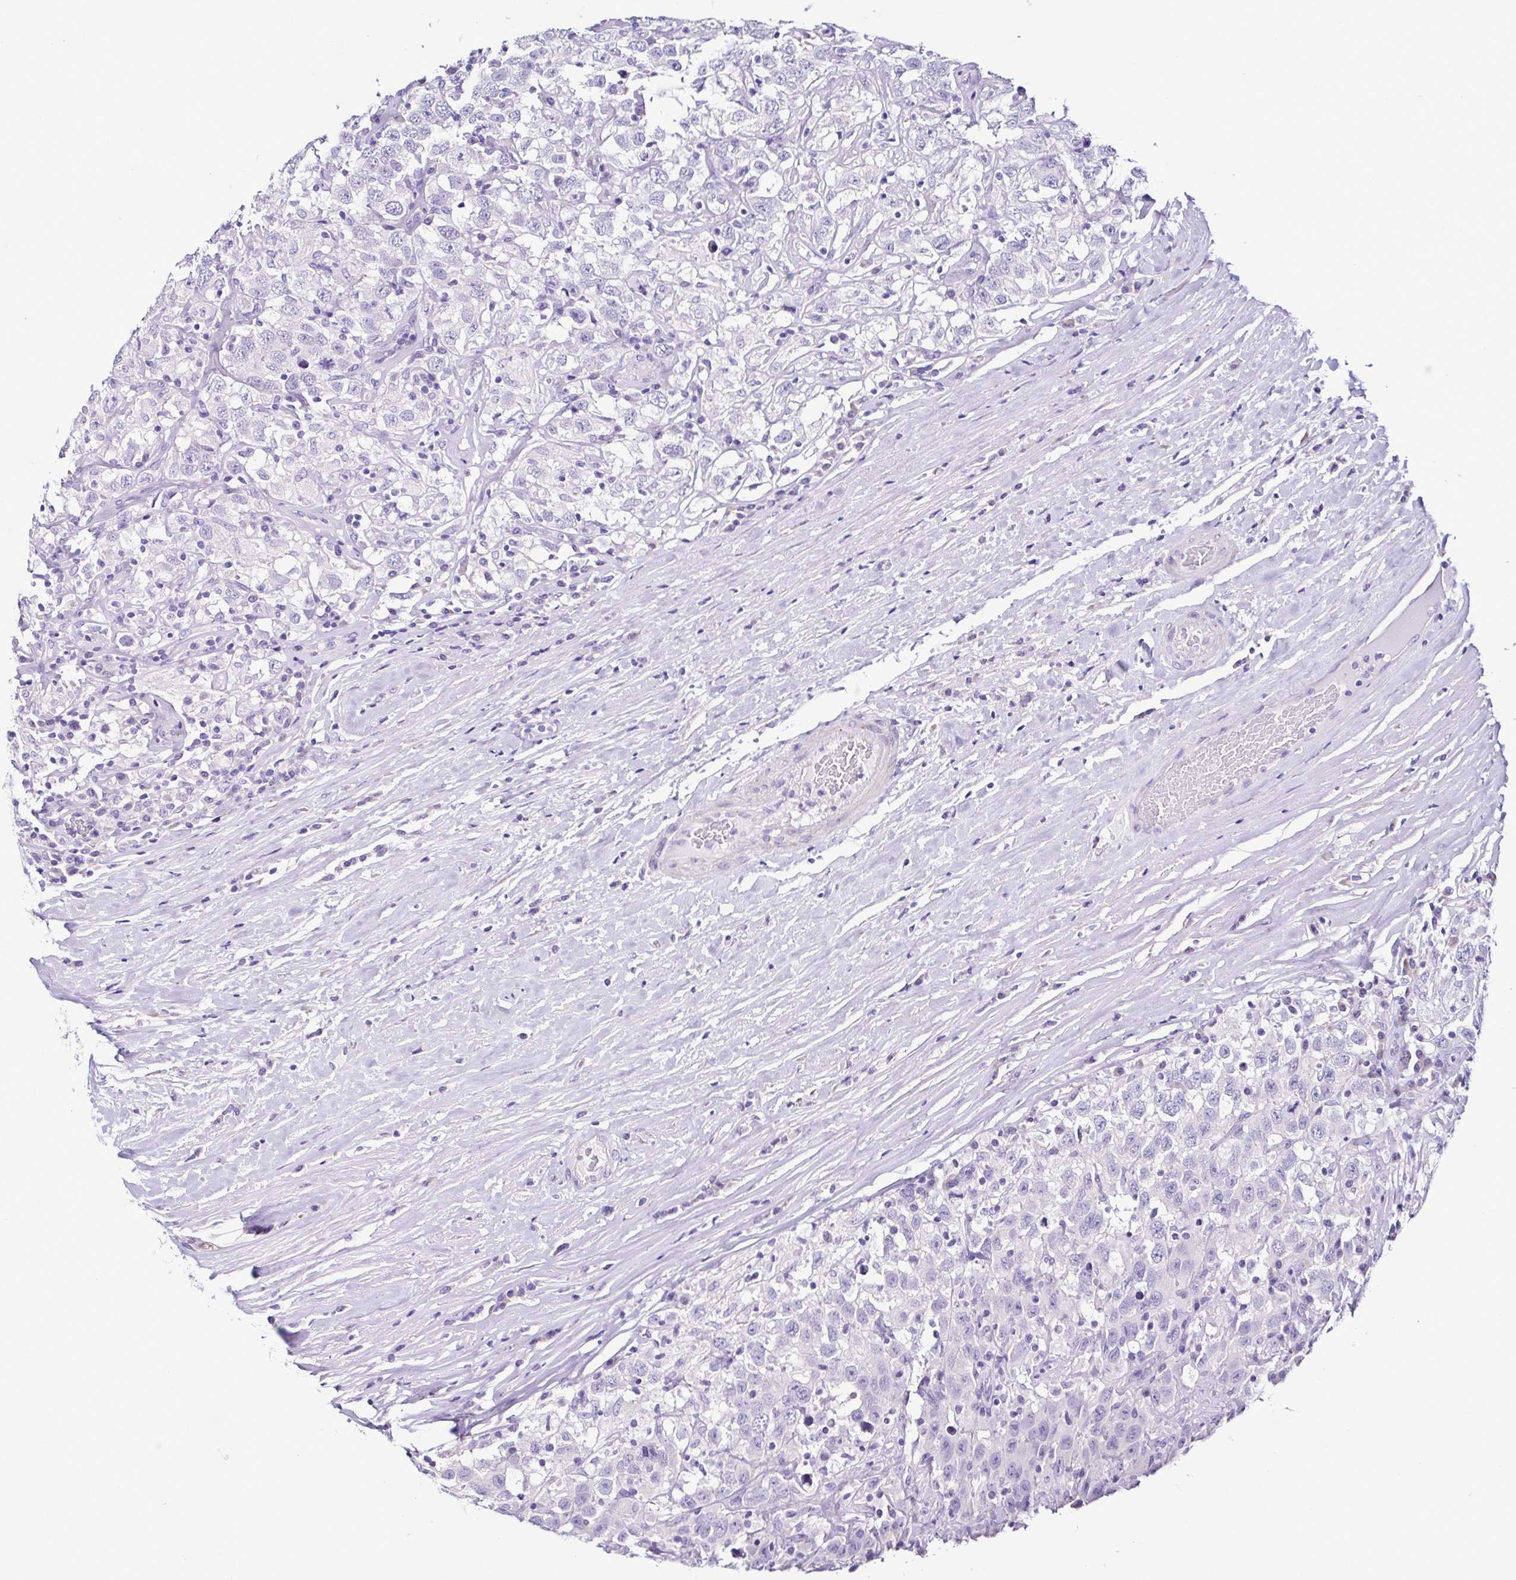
{"staining": {"intensity": "negative", "quantity": "none", "location": "none"}, "tissue": "testis cancer", "cell_type": "Tumor cells", "image_type": "cancer", "snomed": [{"axis": "morphology", "description": "Seminoma, NOS"}, {"axis": "topography", "description": "Testis"}], "caption": "An image of testis seminoma stained for a protein demonstrates no brown staining in tumor cells.", "gene": "SRL", "patient": {"sex": "male", "age": 41}}